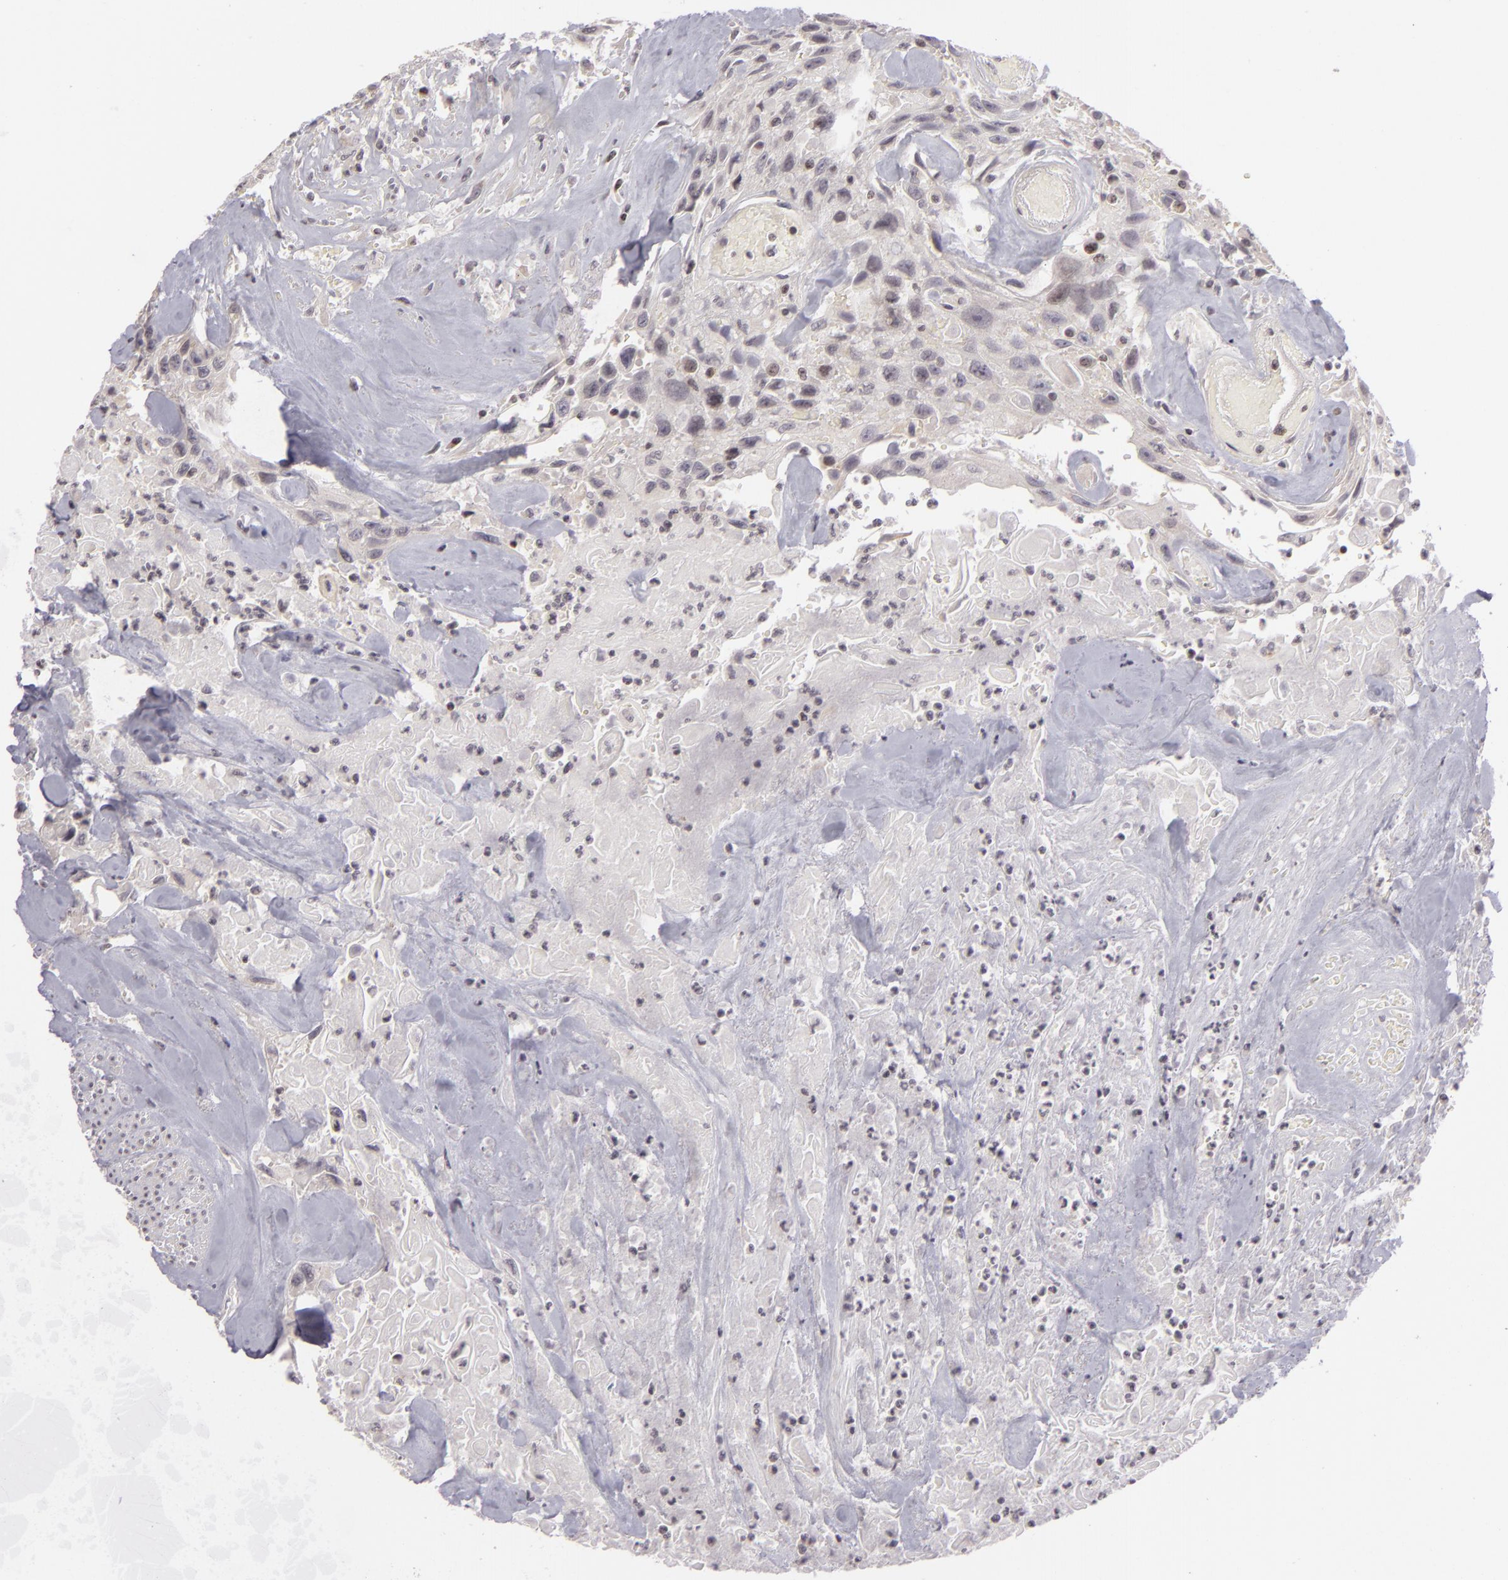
{"staining": {"intensity": "negative", "quantity": "none", "location": "none"}, "tissue": "urothelial cancer", "cell_type": "Tumor cells", "image_type": "cancer", "snomed": [{"axis": "morphology", "description": "Urothelial carcinoma, High grade"}, {"axis": "topography", "description": "Urinary bladder"}], "caption": "Tumor cells are negative for brown protein staining in urothelial cancer. (DAB immunohistochemistry (IHC), high magnification).", "gene": "AKAP6", "patient": {"sex": "female", "age": 84}}